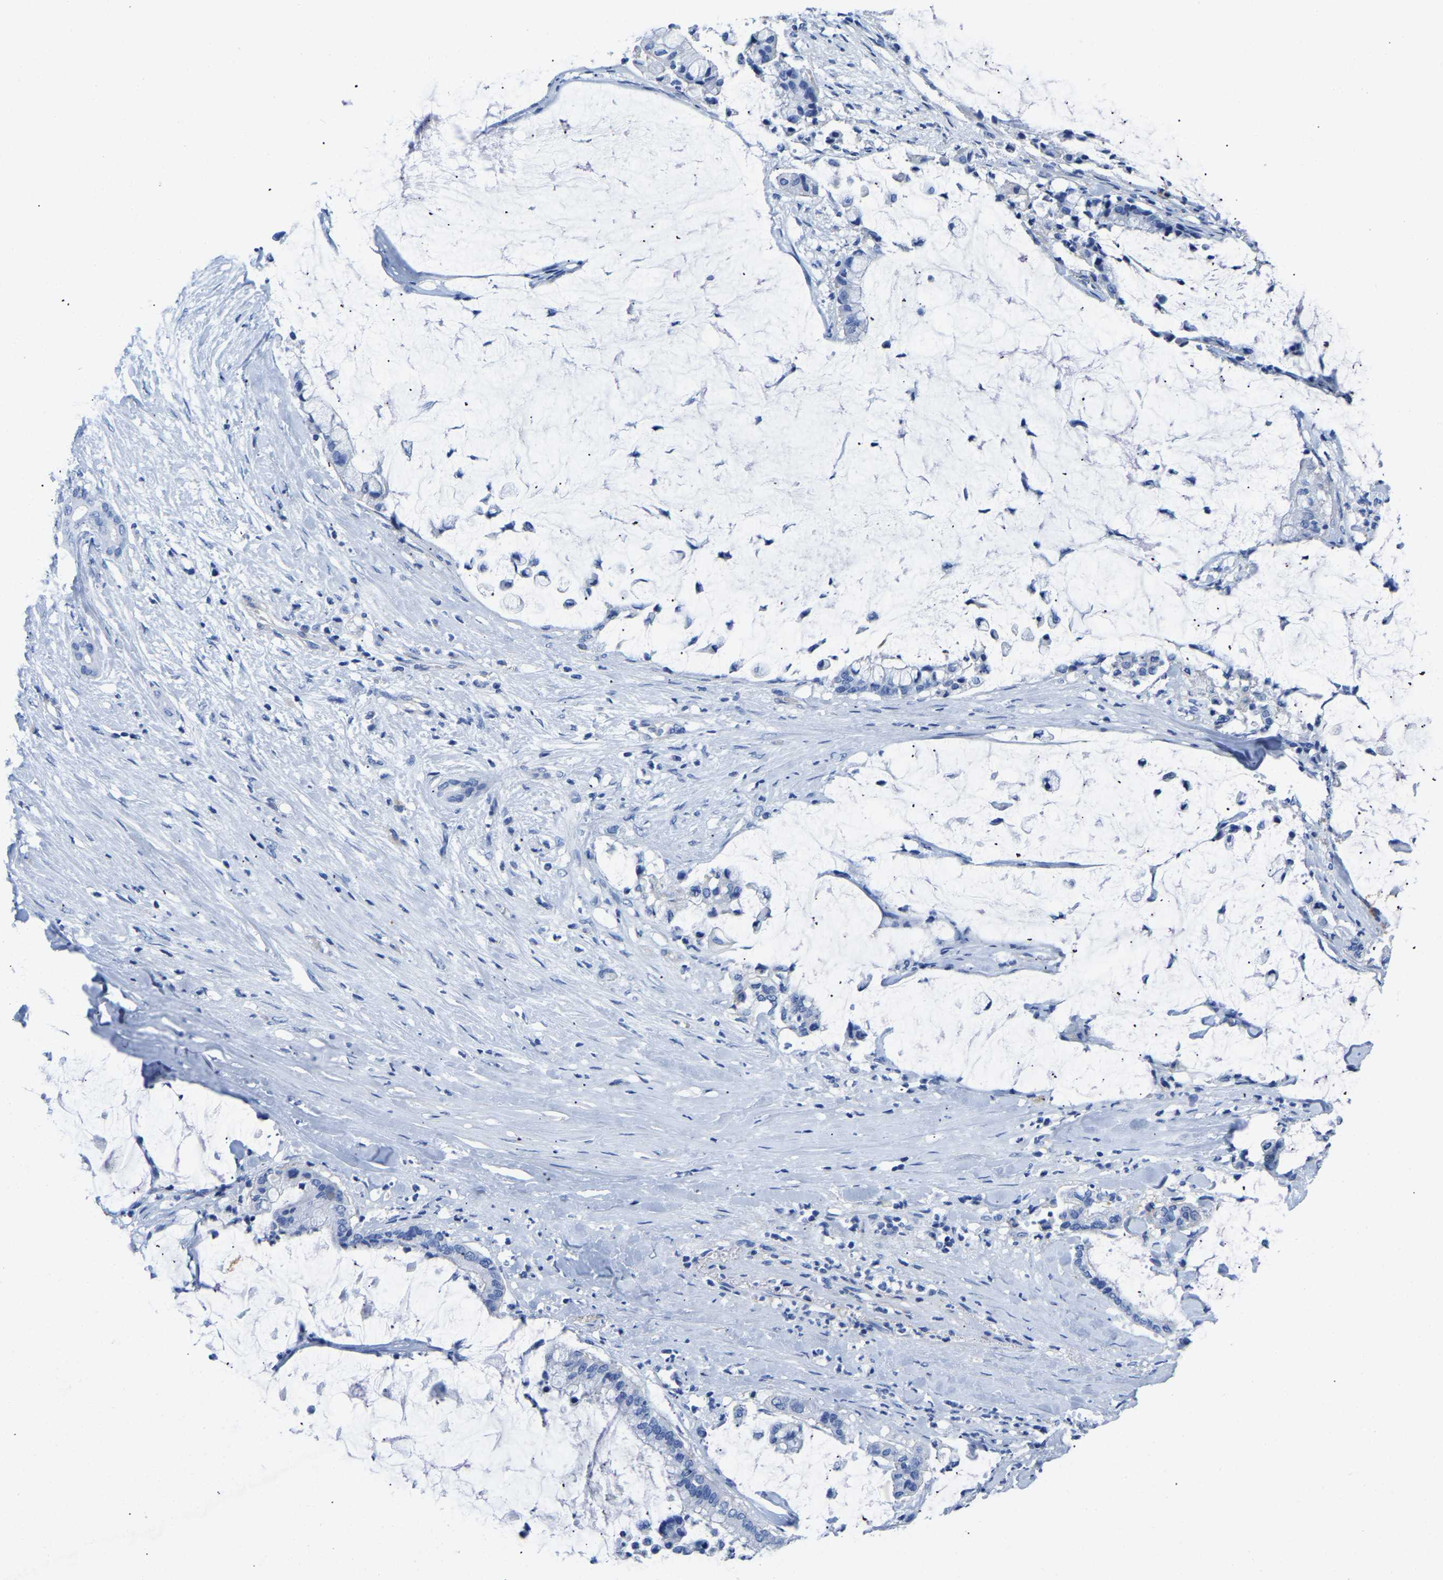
{"staining": {"intensity": "negative", "quantity": "none", "location": "none"}, "tissue": "pancreatic cancer", "cell_type": "Tumor cells", "image_type": "cancer", "snomed": [{"axis": "morphology", "description": "Adenocarcinoma, NOS"}, {"axis": "topography", "description": "Pancreas"}], "caption": "Tumor cells show no significant protein staining in pancreatic cancer.", "gene": "UPK3A", "patient": {"sex": "male", "age": 41}}